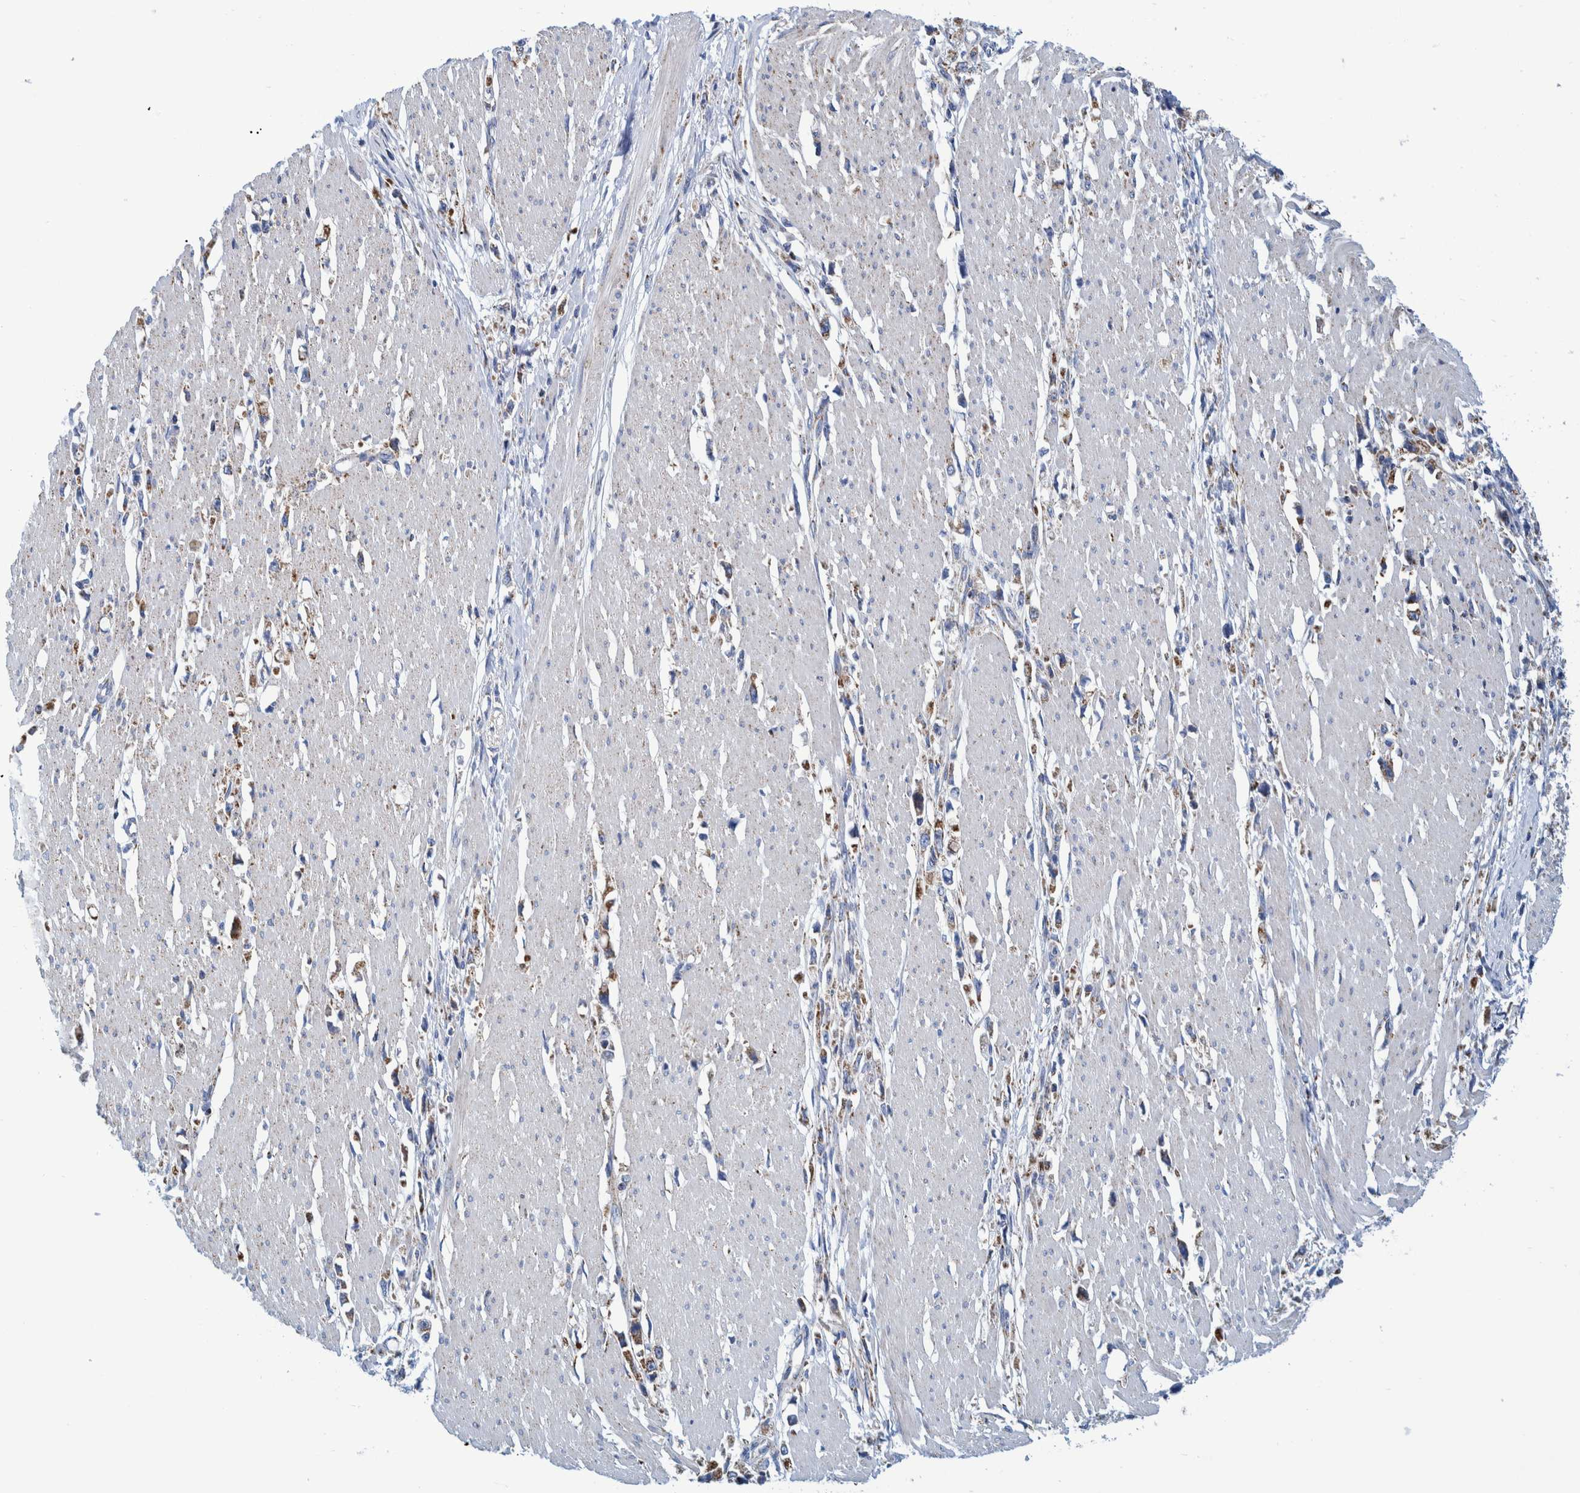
{"staining": {"intensity": "negative", "quantity": "none", "location": "none"}, "tissue": "stomach cancer", "cell_type": "Tumor cells", "image_type": "cancer", "snomed": [{"axis": "morphology", "description": "Adenocarcinoma, NOS"}, {"axis": "topography", "description": "Stomach"}], "caption": "The histopathology image shows no staining of tumor cells in stomach cancer (adenocarcinoma).", "gene": "BZW2", "patient": {"sex": "female", "age": 59}}